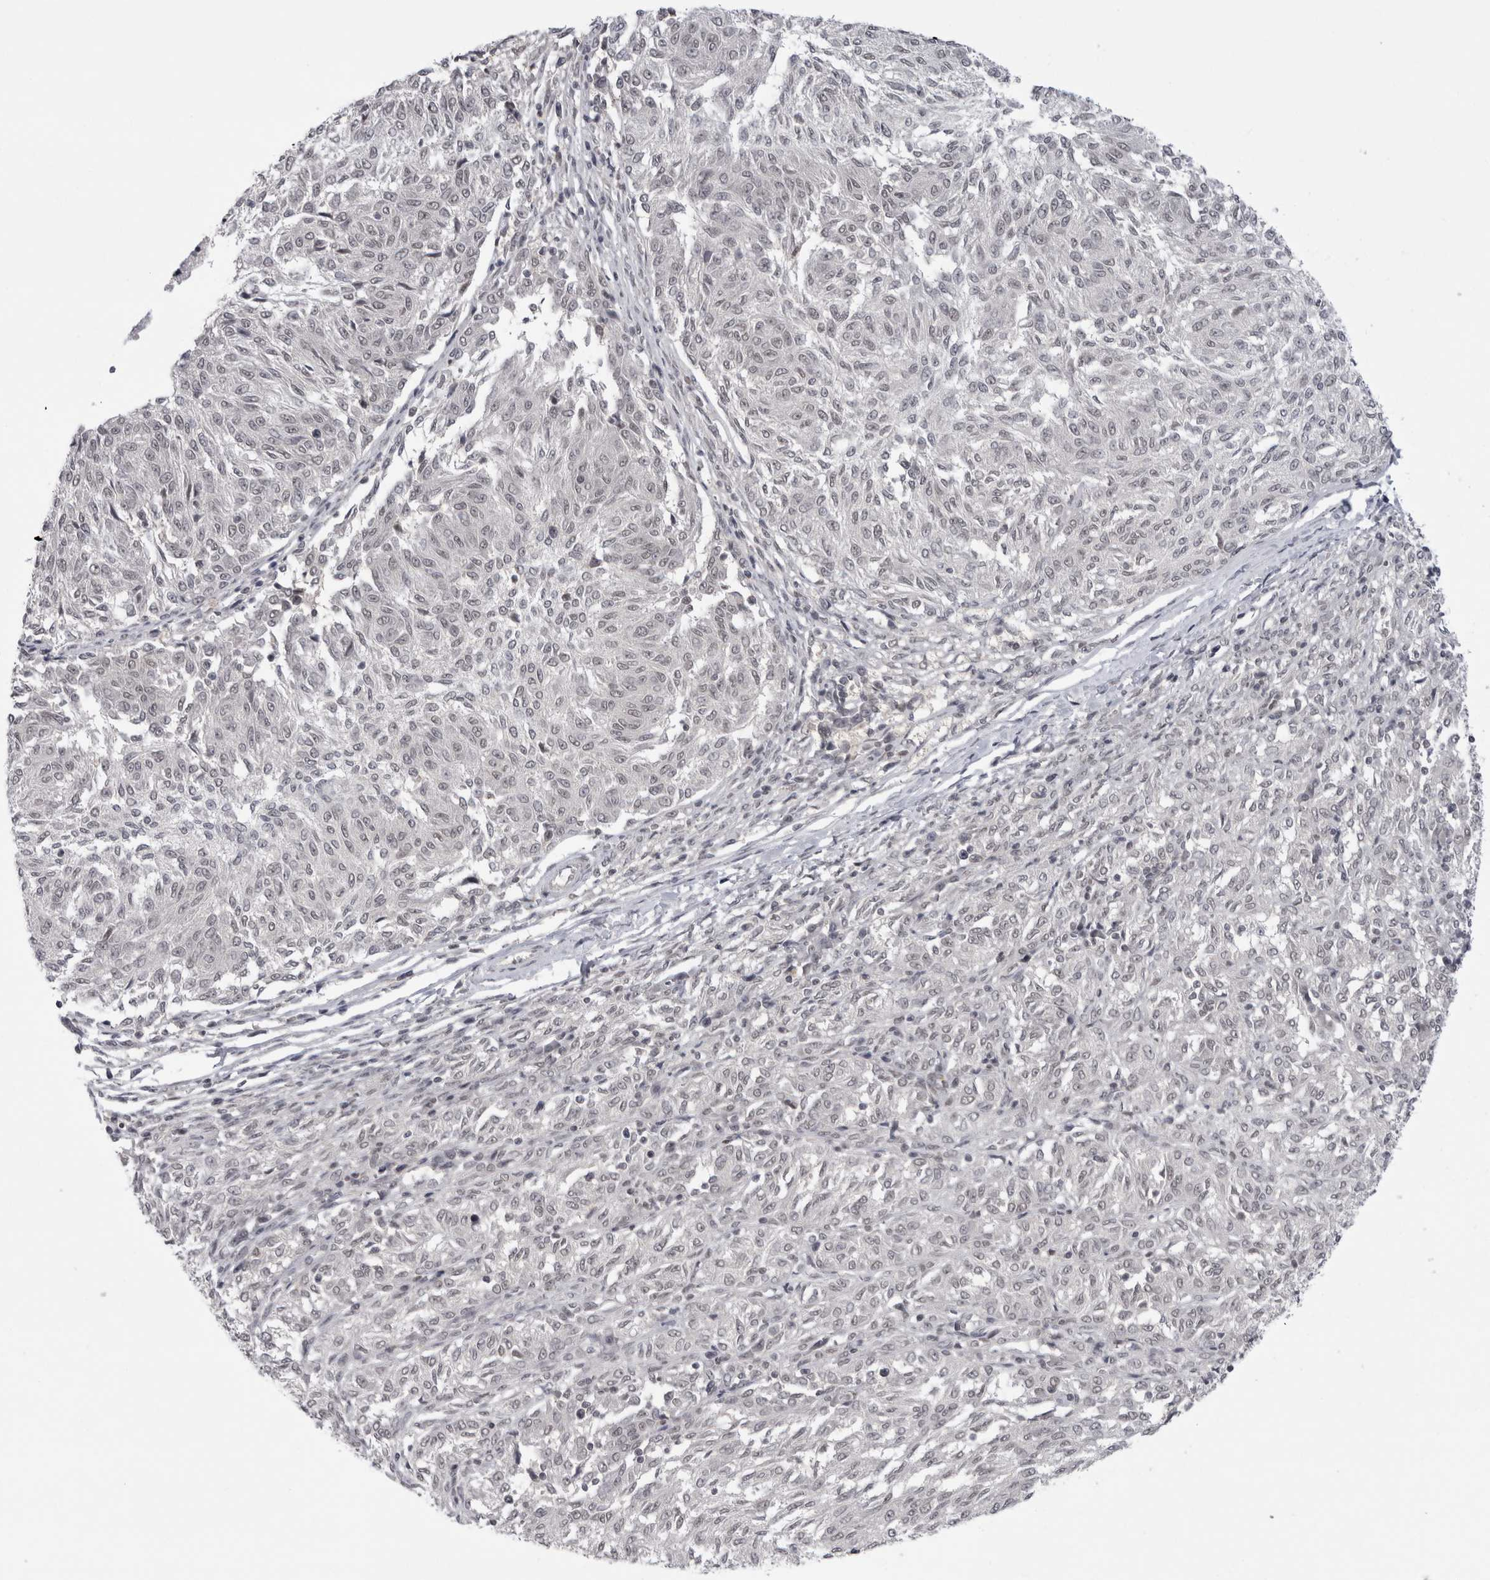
{"staining": {"intensity": "negative", "quantity": "none", "location": "none"}, "tissue": "melanoma", "cell_type": "Tumor cells", "image_type": "cancer", "snomed": [{"axis": "morphology", "description": "Malignant melanoma, NOS"}, {"axis": "topography", "description": "Skin"}], "caption": "Protein analysis of melanoma demonstrates no significant positivity in tumor cells.", "gene": "PSMB2", "patient": {"sex": "female", "age": 72}}